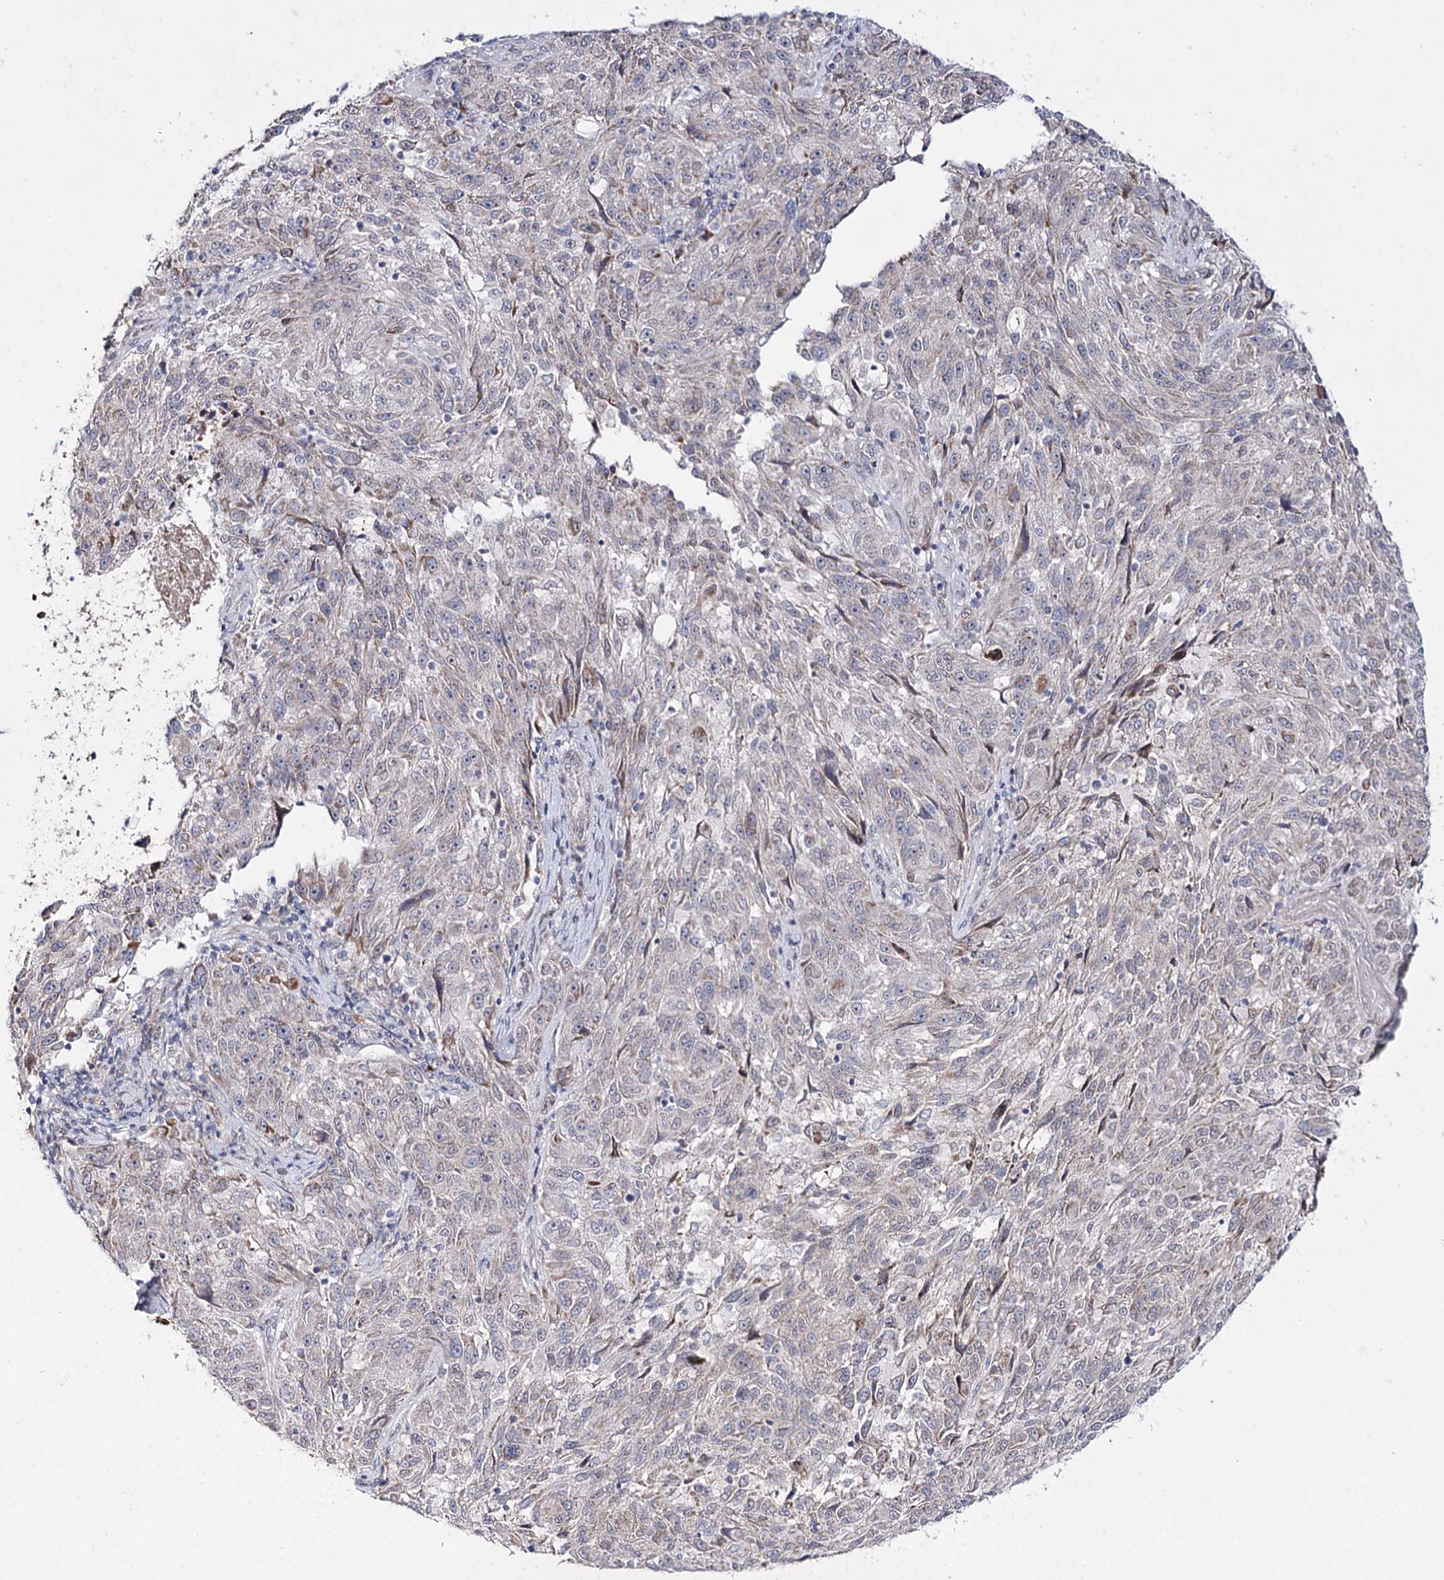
{"staining": {"intensity": "negative", "quantity": "none", "location": "none"}, "tissue": "melanoma", "cell_type": "Tumor cells", "image_type": "cancer", "snomed": [{"axis": "morphology", "description": "Malignant melanoma, NOS"}, {"axis": "topography", "description": "Skin"}], "caption": "An image of malignant melanoma stained for a protein displays no brown staining in tumor cells. Nuclei are stained in blue.", "gene": "C11orf80", "patient": {"sex": "male", "age": 53}}